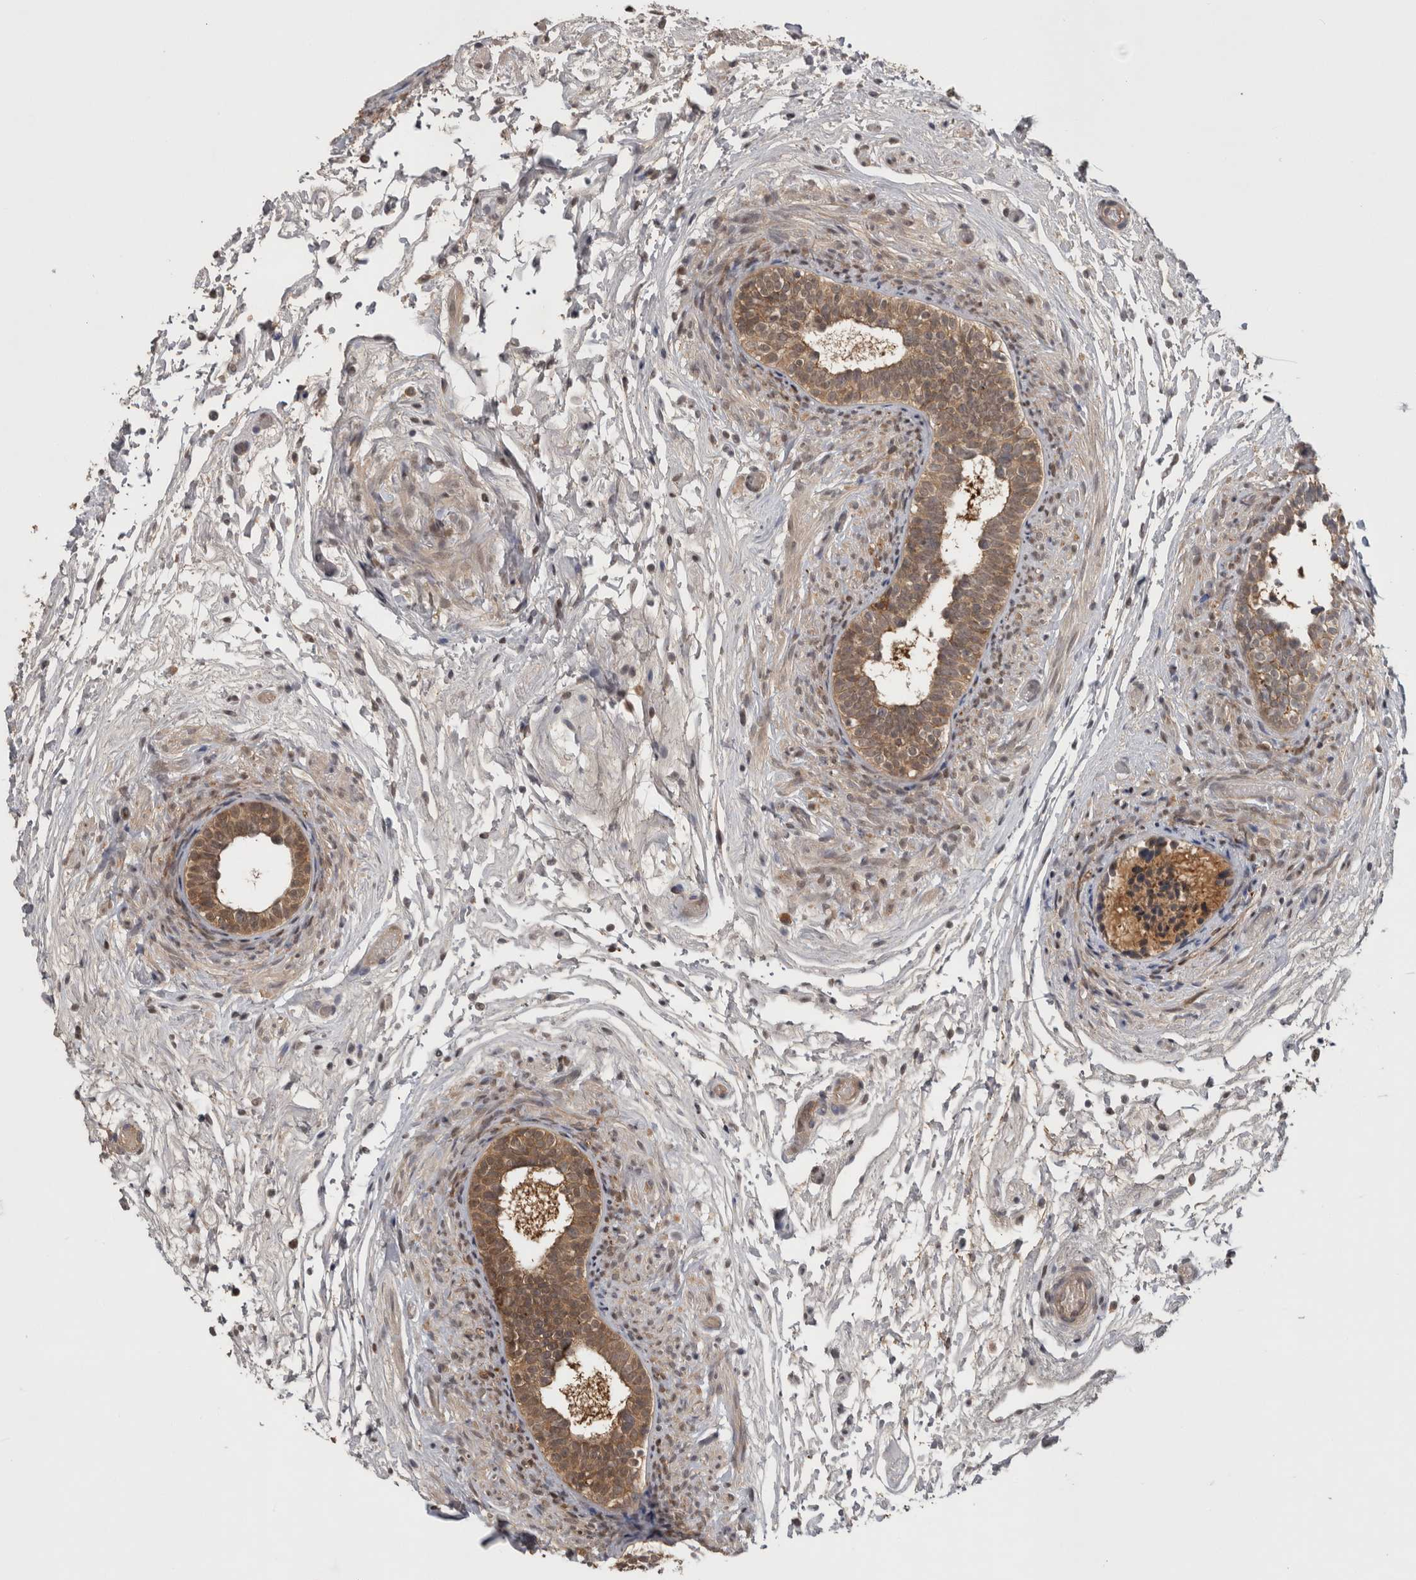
{"staining": {"intensity": "moderate", "quantity": ">75%", "location": "cytoplasmic/membranous"}, "tissue": "epididymis", "cell_type": "Glandular cells", "image_type": "normal", "snomed": [{"axis": "morphology", "description": "Normal tissue, NOS"}, {"axis": "topography", "description": "Epididymis"}], "caption": "Normal epididymis displays moderate cytoplasmic/membranous positivity in approximately >75% of glandular cells.", "gene": "TRMT61B", "patient": {"sex": "male", "age": 5}}